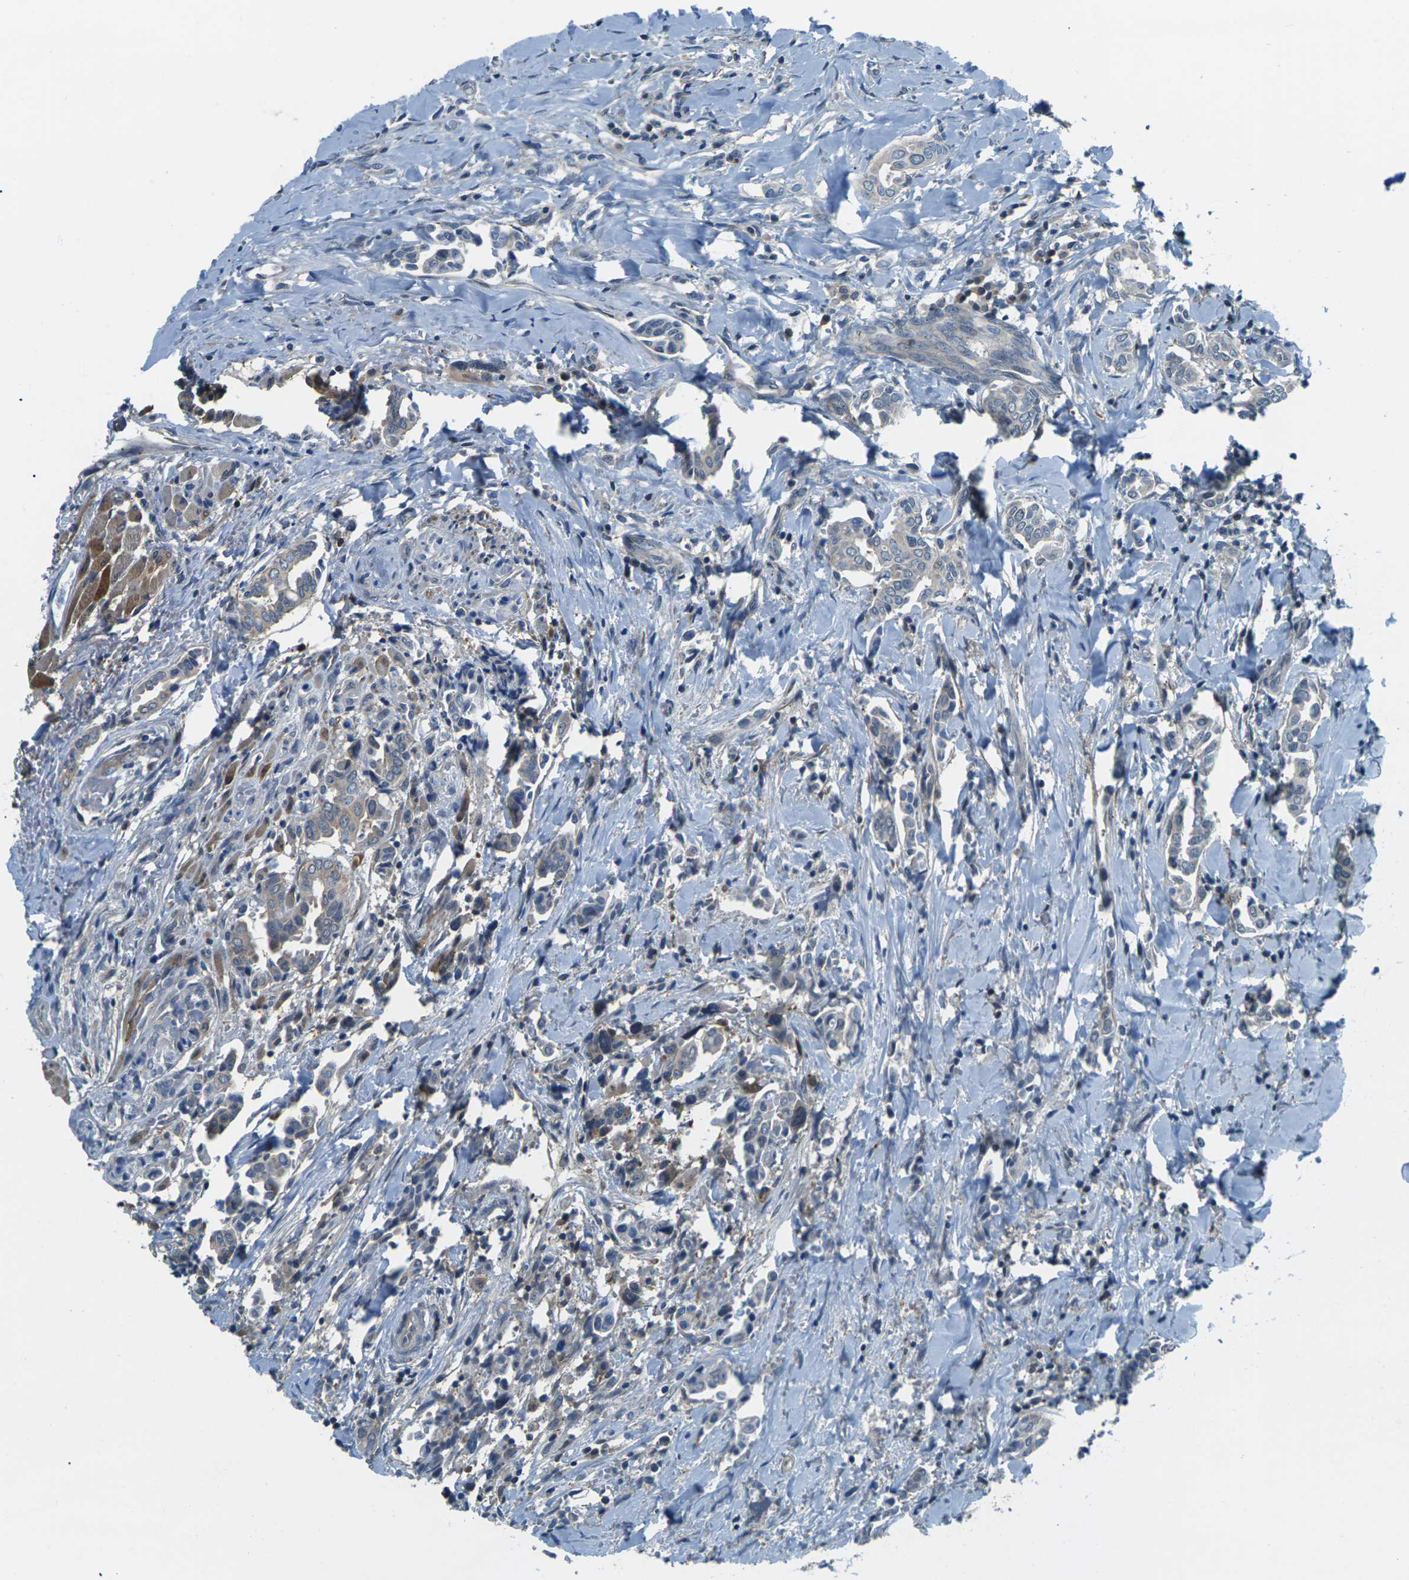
{"staining": {"intensity": "weak", "quantity": "<25%", "location": "cytoplasmic/membranous"}, "tissue": "head and neck cancer", "cell_type": "Tumor cells", "image_type": "cancer", "snomed": [{"axis": "morphology", "description": "Adenocarcinoma, NOS"}, {"axis": "topography", "description": "Salivary gland"}, {"axis": "topography", "description": "Head-Neck"}], "caption": "Adenocarcinoma (head and neck) was stained to show a protein in brown. There is no significant staining in tumor cells. (DAB IHC visualized using brightfield microscopy, high magnification).", "gene": "NANOS2", "patient": {"sex": "female", "age": 59}}